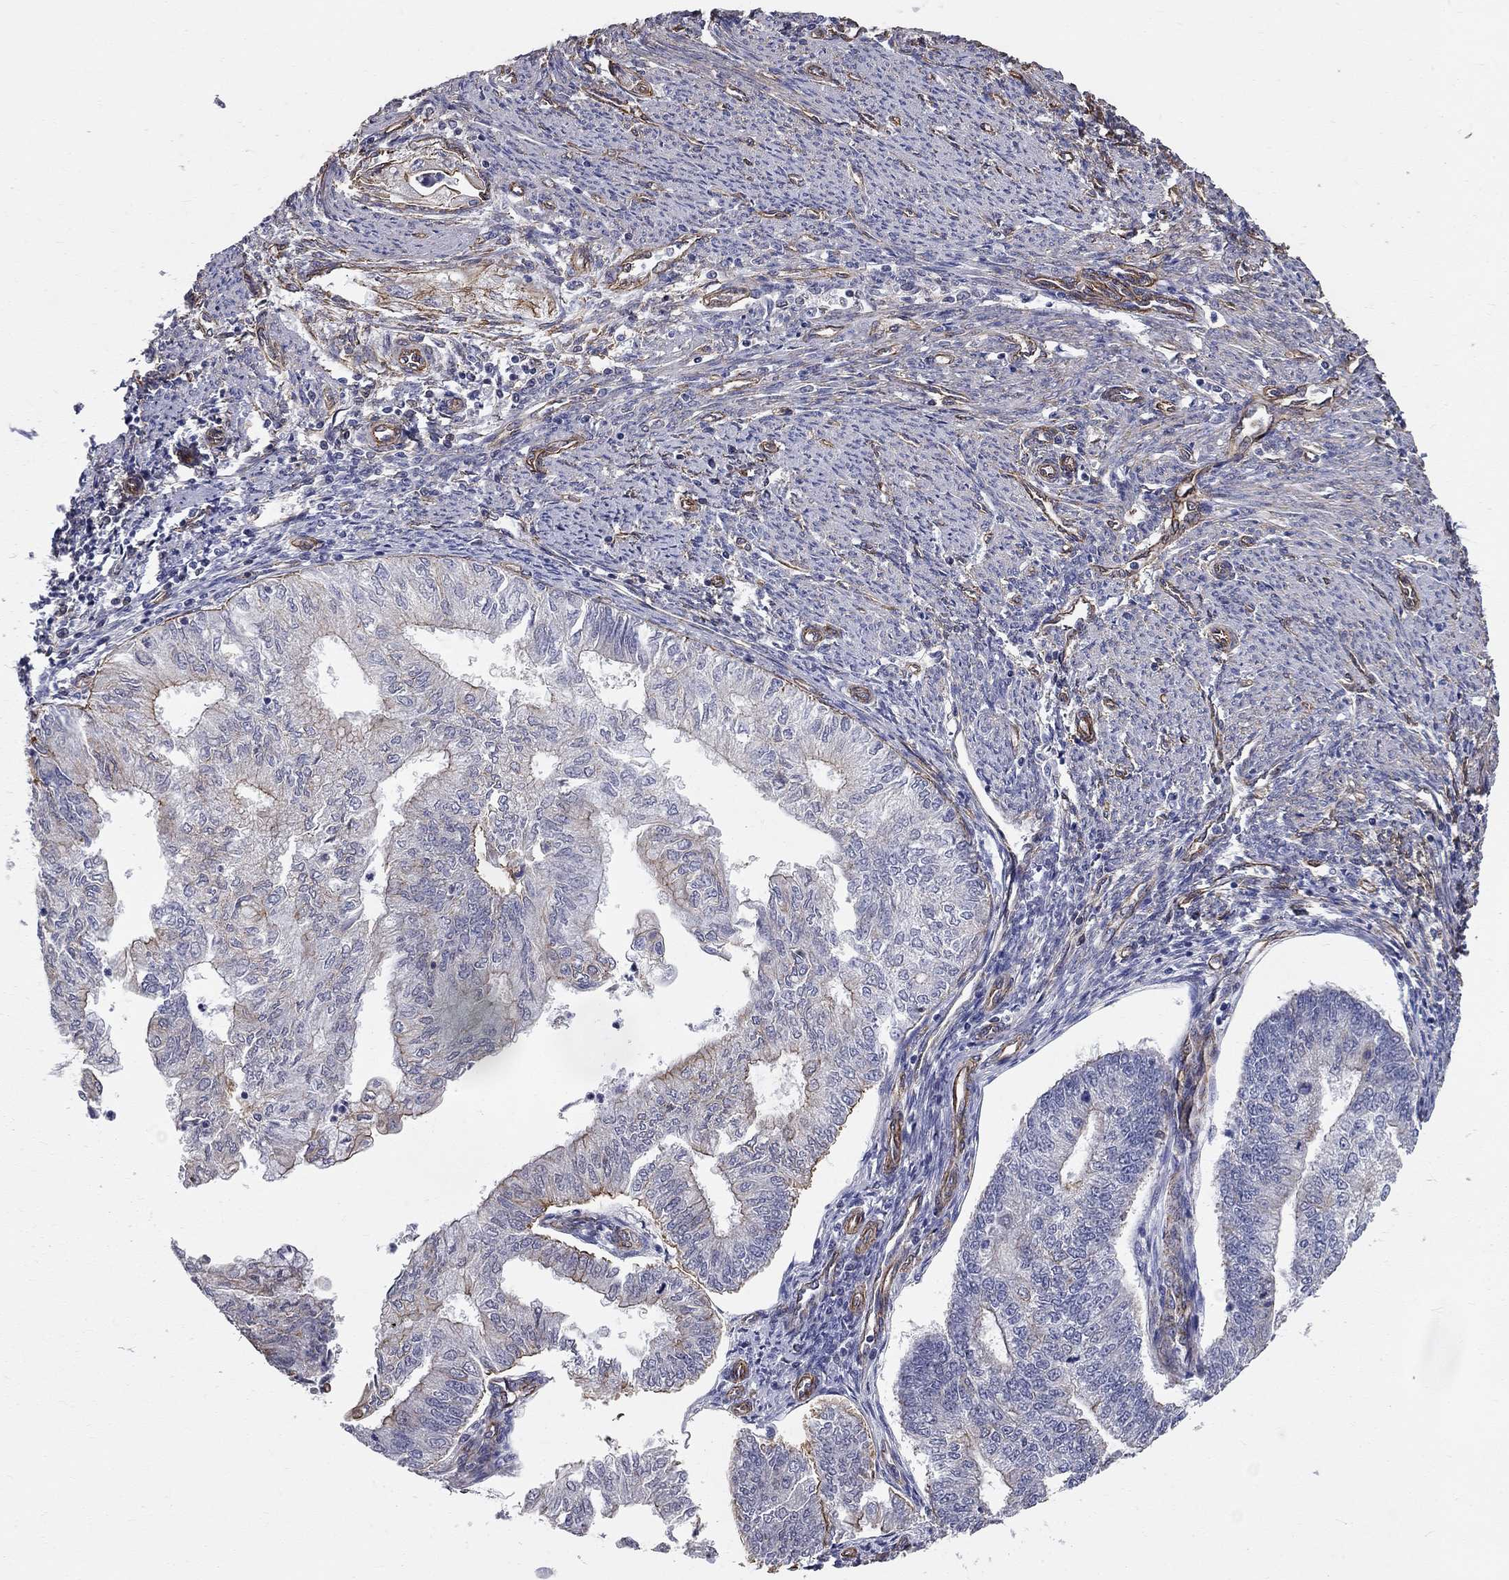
{"staining": {"intensity": "strong", "quantity": "<25%", "location": "cytoplasmic/membranous"}, "tissue": "endometrial cancer", "cell_type": "Tumor cells", "image_type": "cancer", "snomed": [{"axis": "morphology", "description": "Adenocarcinoma, NOS"}, {"axis": "topography", "description": "Endometrium"}], "caption": "The histopathology image exhibits staining of adenocarcinoma (endometrial), revealing strong cytoplasmic/membranous protein expression (brown color) within tumor cells. The staining was performed using DAB to visualize the protein expression in brown, while the nuclei were stained in blue with hematoxylin (Magnification: 20x).", "gene": "BICDL2", "patient": {"sex": "female", "age": 59}}